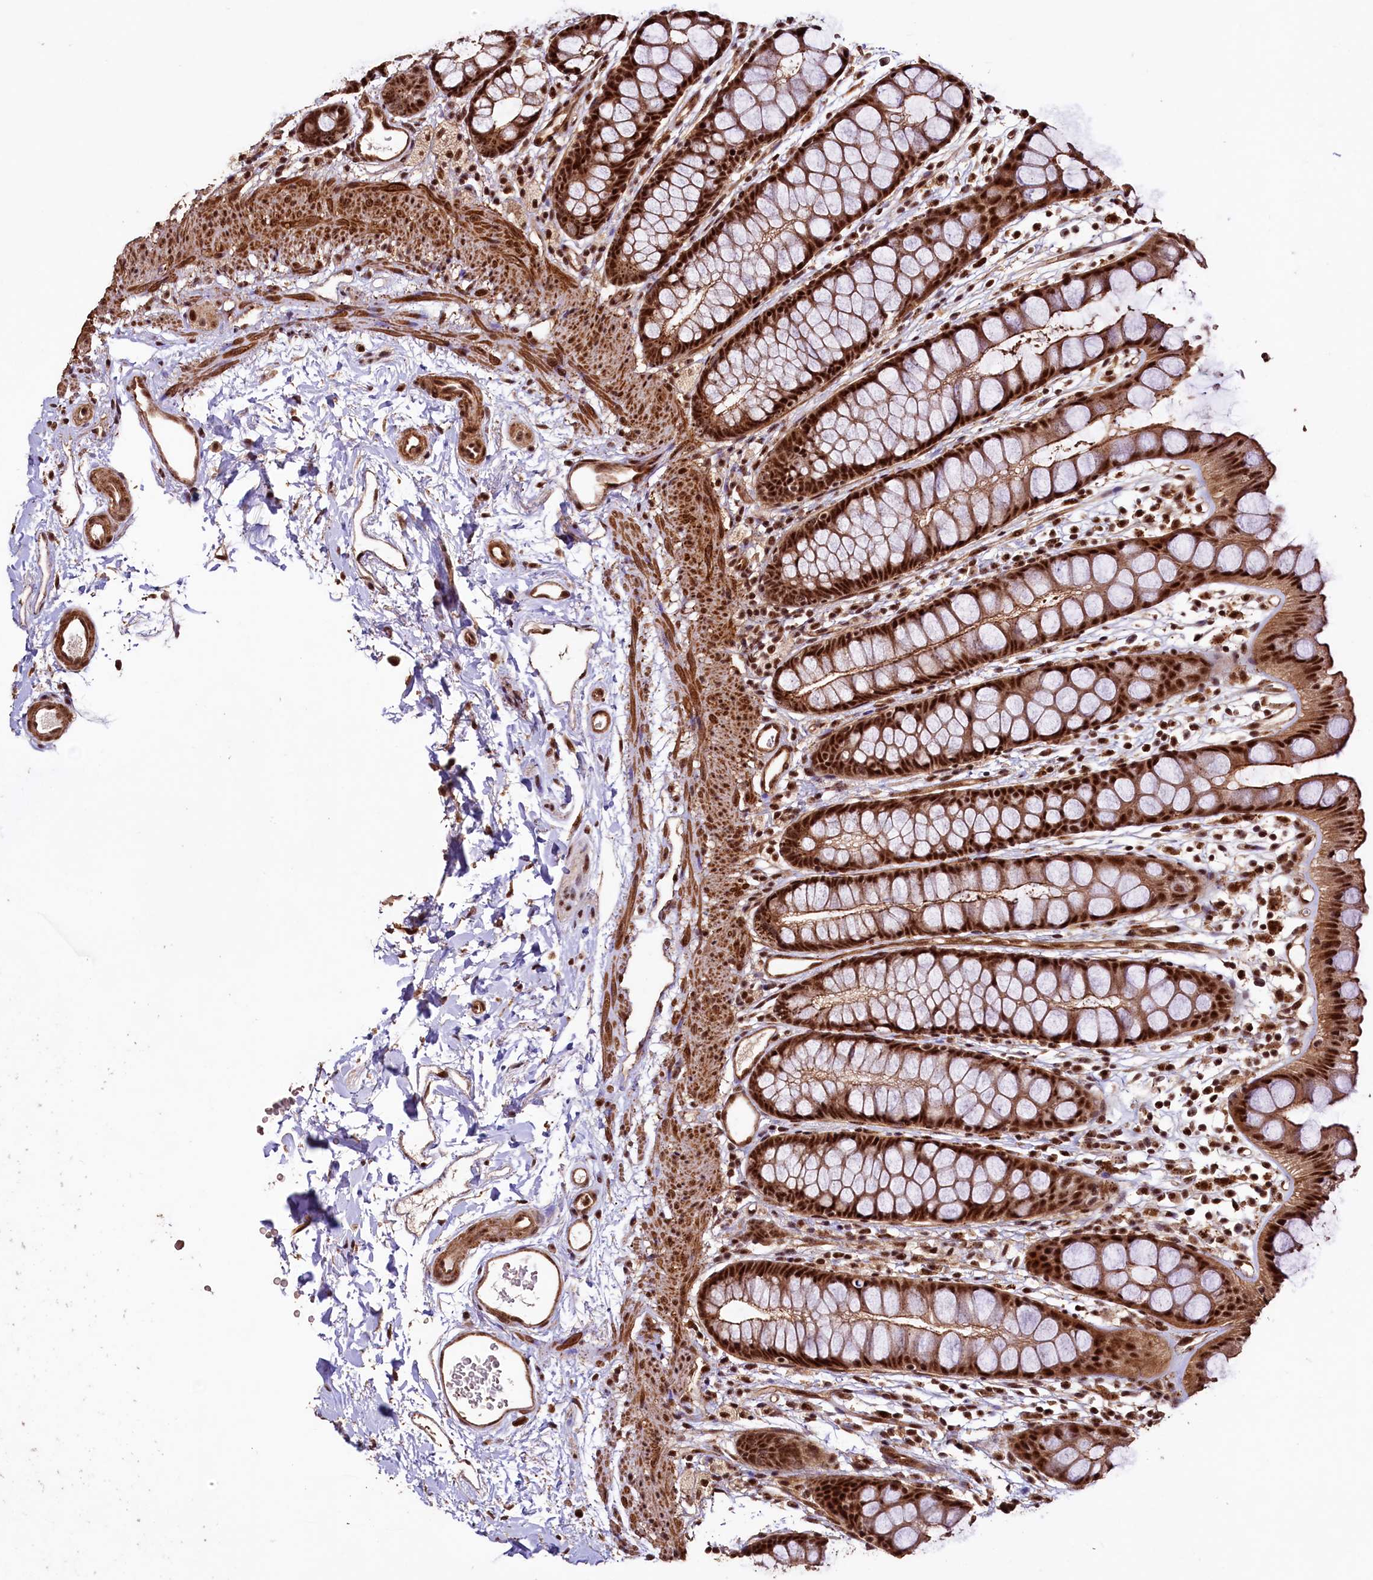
{"staining": {"intensity": "strong", "quantity": ">75%", "location": "cytoplasmic/membranous,nuclear"}, "tissue": "rectum", "cell_type": "Glandular cells", "image_type": "normal", "snomed": [{"axis": "morphology", "description": "Normal tissue, NOS"}, {"axis": "topography", "description": "Rectum"}], "caption": "Strong cytoplasmic/membranous,nuclear expression for a protein is identified in about >75% of glandular cells of benign rectum using IHC.", "gene": "SFSWAP", "patient": {"sex": "female", "age": 65}}